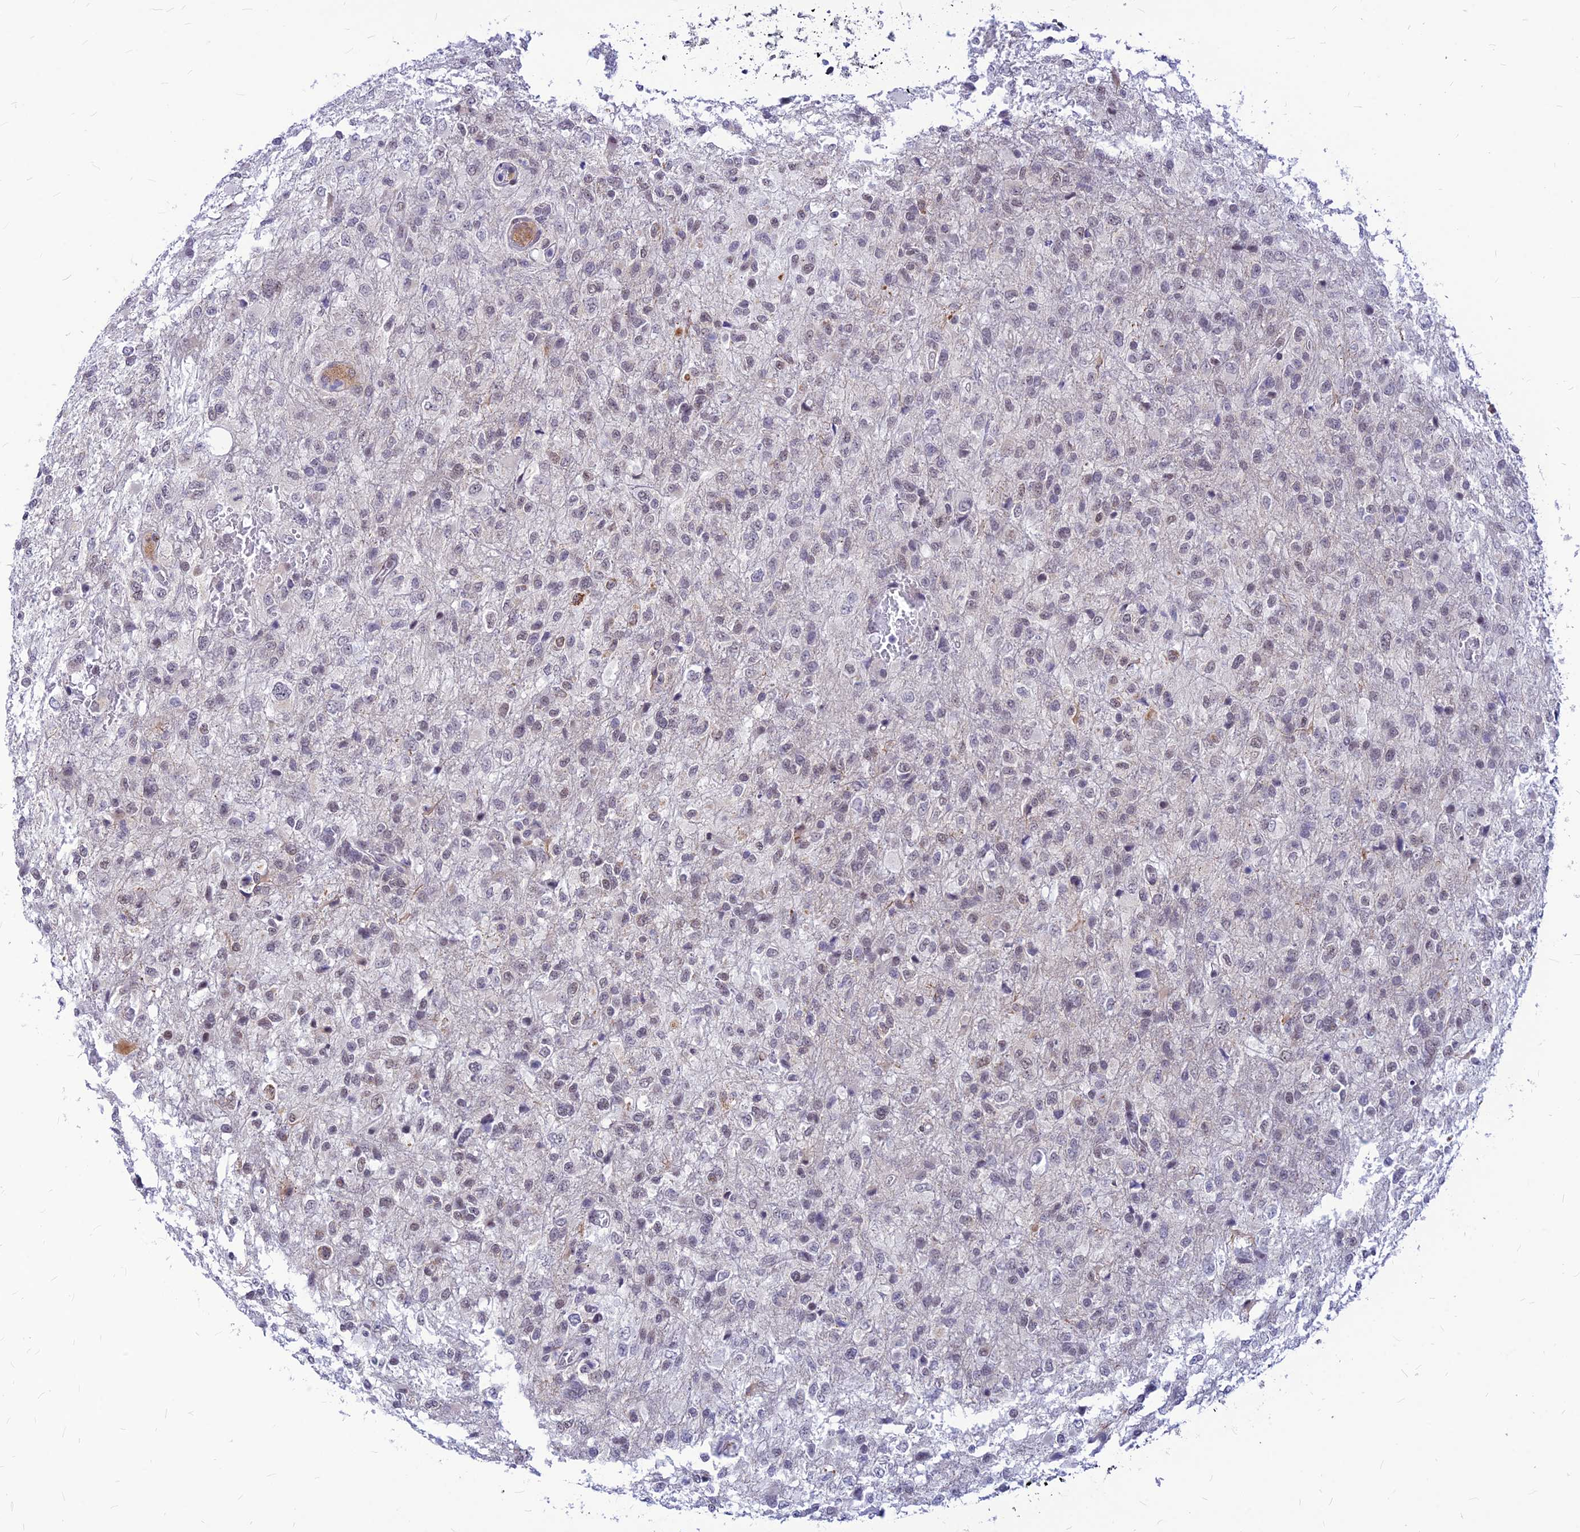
{"staining": {"intensity": "weak", "quantity": "<25%", "location": "nuclear"}, "tissue": "glioma", "cell_type": "Tumor cells", "image_type": "cancer", "snomed": [{"axis": "morphology", "description": "Glioma, malignant, High grade"}, {"axis": "topography", "description": "Brain"}], "caption": "DAB (3,3'-diaminobenzidine) immunohistochemical staining of glioma demonstrates no significant expression in tumor cells.", "gene": "KCTD13", "patient": {"sex": "female", "age": 74}}